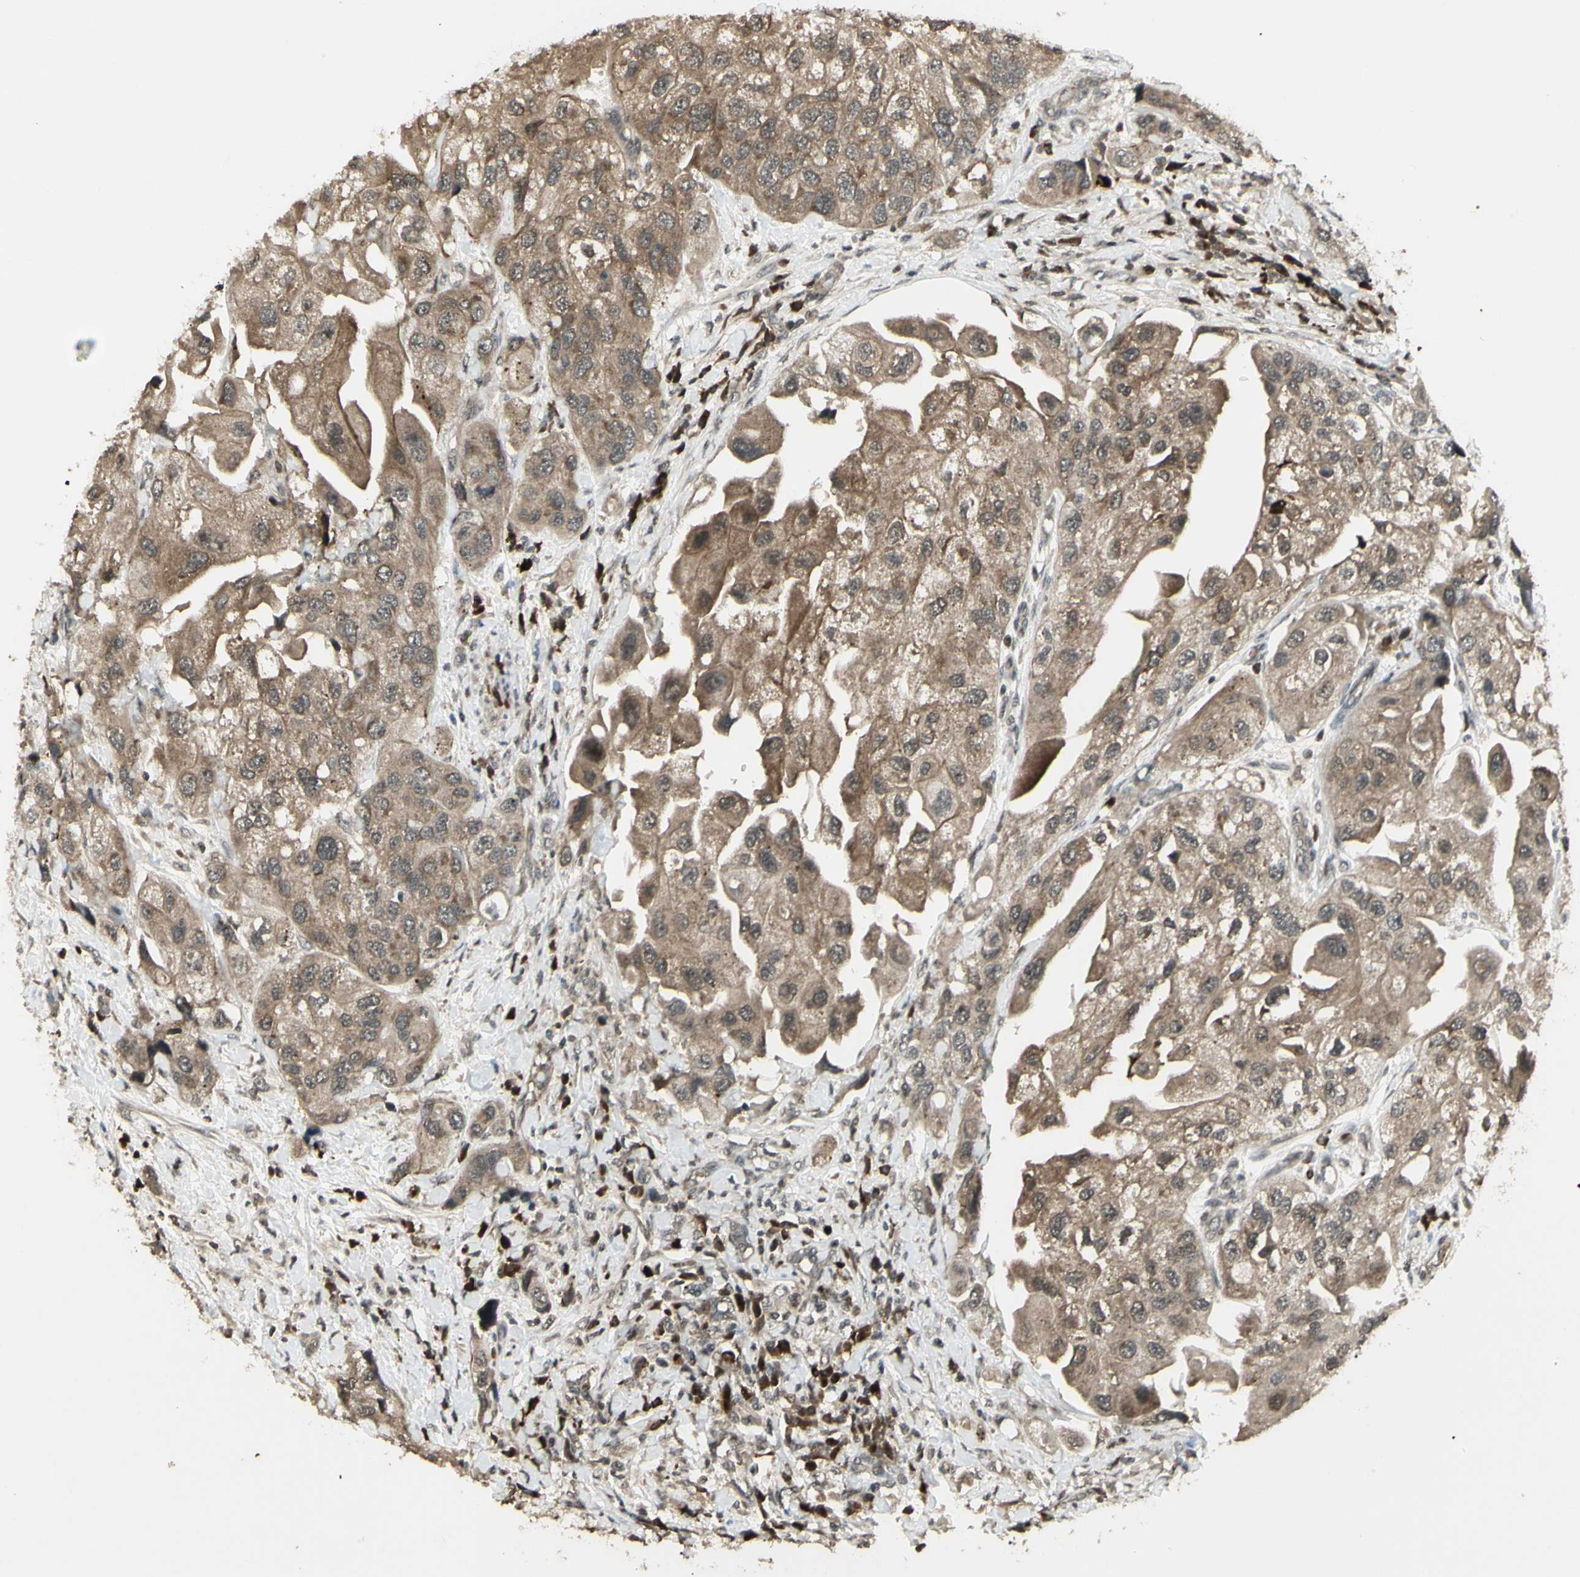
{"staining": {"intensity": "moderate", "quantity": ">75%", "location": "cytoplasmic/membranous"}, "tissue": "urothelial cancer", "cell_type": "Tumor cells", "image_type": "cancer", "snomed": [{"axis": "morphology", "description": "Urothelial carcinoma, High grade"}, {"axis": "topography", "description": "Urinary bladder"}], "caption": "This photomicrograph reveals urothelial carcinoma (high-grade) stained with IHC to label a protein in brown. The cytoplasmic/membranous of tumor cells show moderate positivity for the protein. Nuclei are counter-stained blue.", "gene": "BLNK", "patient": {"sex": "female", "age": 64}}